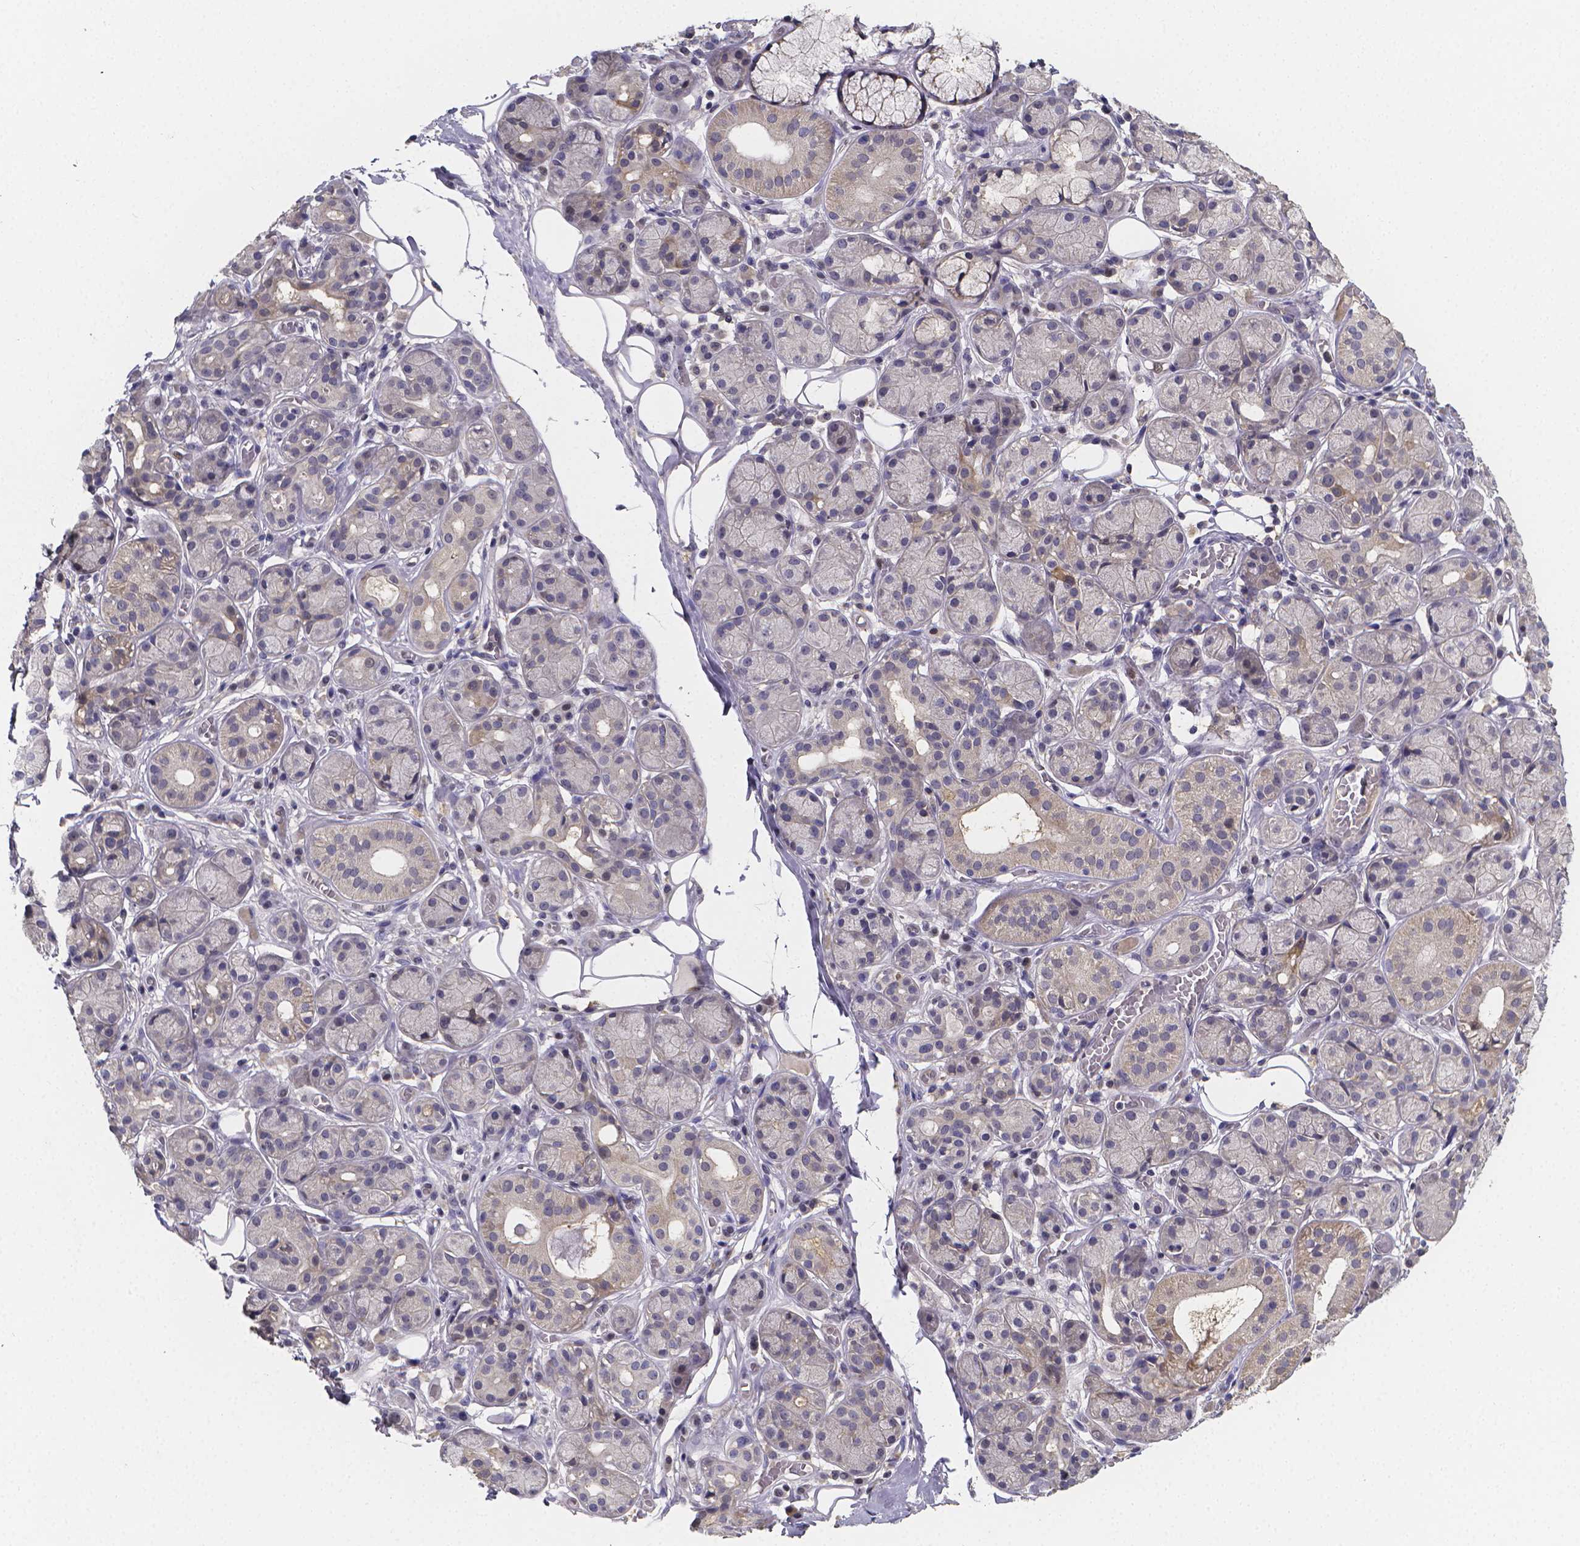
{"staining": {"intensity": "weak", "quantity": "<25%", "location": "cytoplasmic/membranous"}, "tissue": "salivary gland", "cell_type": "Glandular cells", "image_type": "normal", "snomed": [{"axis": "morphology", "description": "Normal tissue, NOS"}, {"axis": "topography", "description": "Salivary gland"}, {"axis": "topography", "description": "Peripheral nerve tissue"}], "caption": "An image of salivary gland stained for a protein reveals no brown staining in glandular cells. (DAB immunohistochemistry (IHC) visualized using brightfield microscopy, high magnification).", "gene": "PAH", "patient": {"sex": "male", "age": 71}}